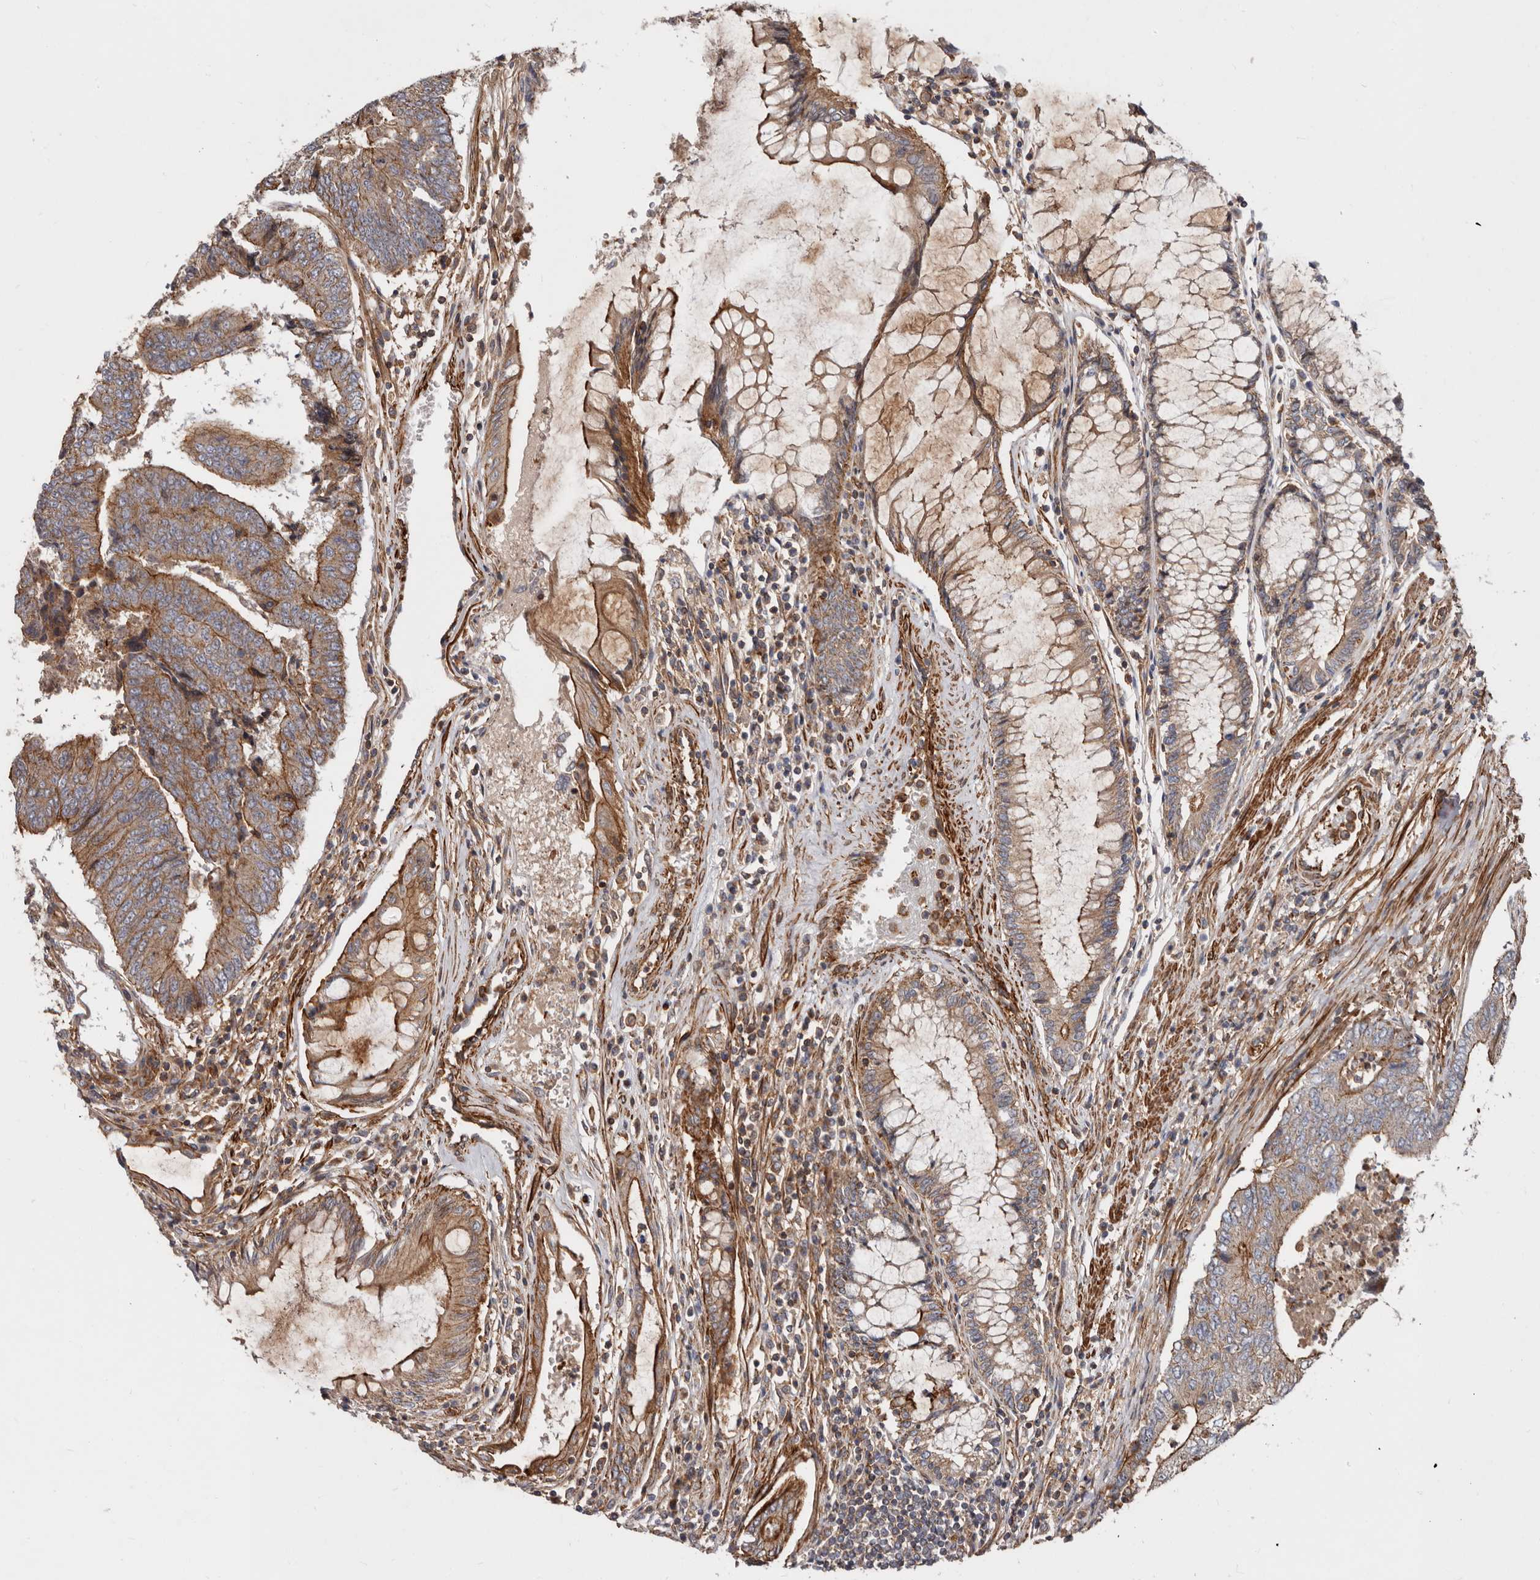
{"staining": {"intensity": "moderate", "quantity": ">75%", "location": "cytoplasmic/membranous"}, "tissue": "colorectal cancer", "cell_type": "Tumor cells", "image_type": "cancer", "snomed": [{"axis": "morphology", "description": "Adenocarcinoma, NOS"}, {"axis": "topography", "description": "Colon"}], "caption": "Immunohistochemistry (IHC) photomicrograph of colorectal cancer stained for a protein (brown), which displays medium levels of moderate cytoplasmic/membranous expression in approximately >75% of tumor cells.", "gene": "TMC7", "patient": {"sex": "female", "age": 67}}